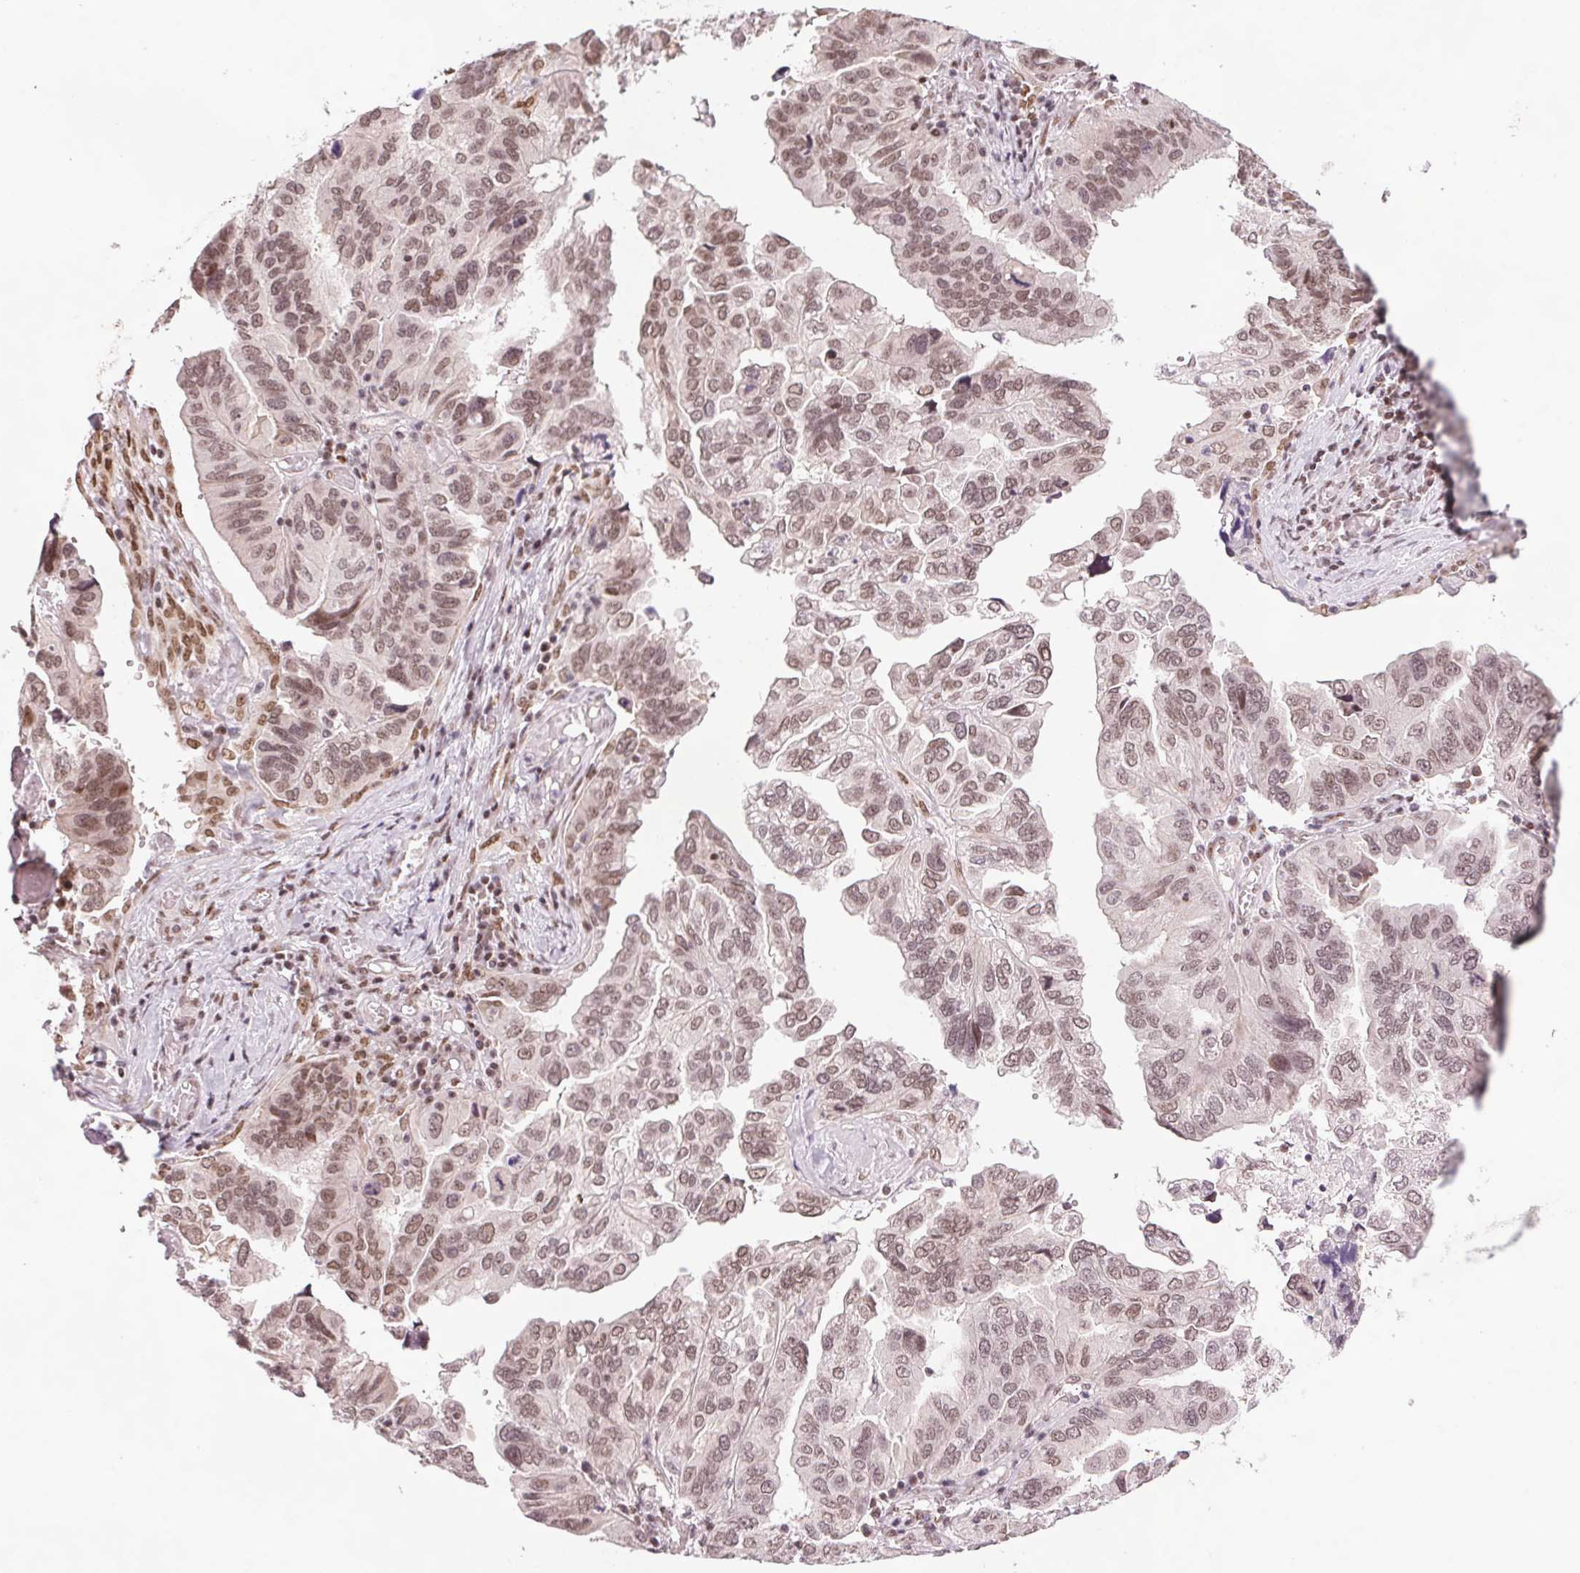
{"staining": {"intensity": "moderate", "quantity": ">75%", "location": "nuclear"}, "tissue": "endometrial cancer", "cell_type": "Tumor cells", "image_type": "cancer", "snomed": [{"axis": "morphology", "description": "Adenocarcinoma, NOS"}, {"axis": "topography", "description": "Endometrium"}], "caption": "Endometrial adenocarcinoma stained with DAB (3,3'-diaminobenzidine) immunohistochemistry displays medium levels of moderate nuclear positivity in about >75% of tumor cells.", "gene": "XPC", "patient": {"sex": "female", "age": 43}}